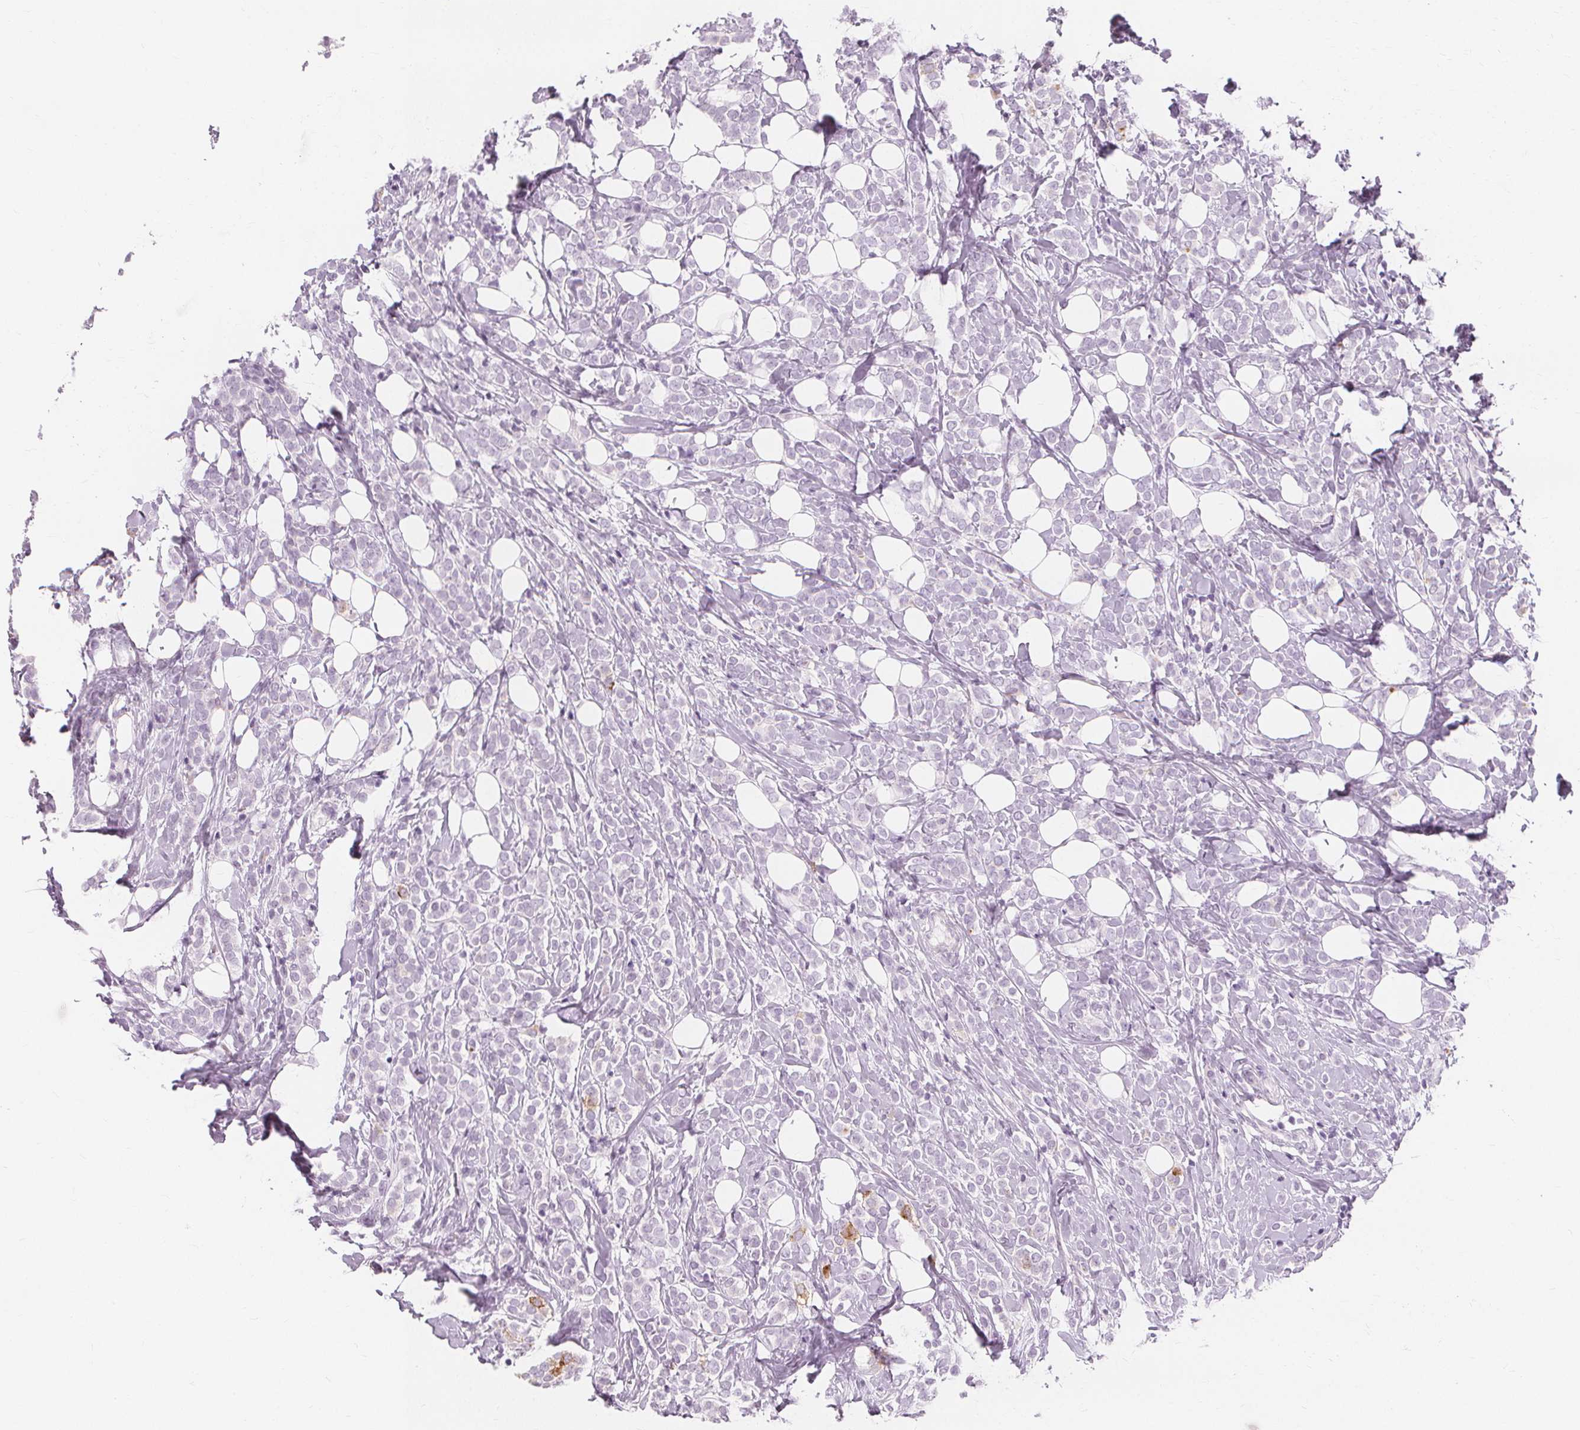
{"staining": {"intensity": "negative", "quantity": "none", "location": "none"}, "tissue": "breast cancer", "cell_type": "Tumor cells", "image_type": "cancer", "snomed": [{"axis": "morphology", "description": "Lobular carcinoma"}, {"axis": "topography", "description": "Breast"}], "caption": "Immunohistochemistry (IHC) image of neoplastic tissue: human lobular carcinoma (breast) stained with DAB displays no significant protein positivity in tumor cells.", "gene": "TFF1", "patient": {"sex": "female", "age": 49}}